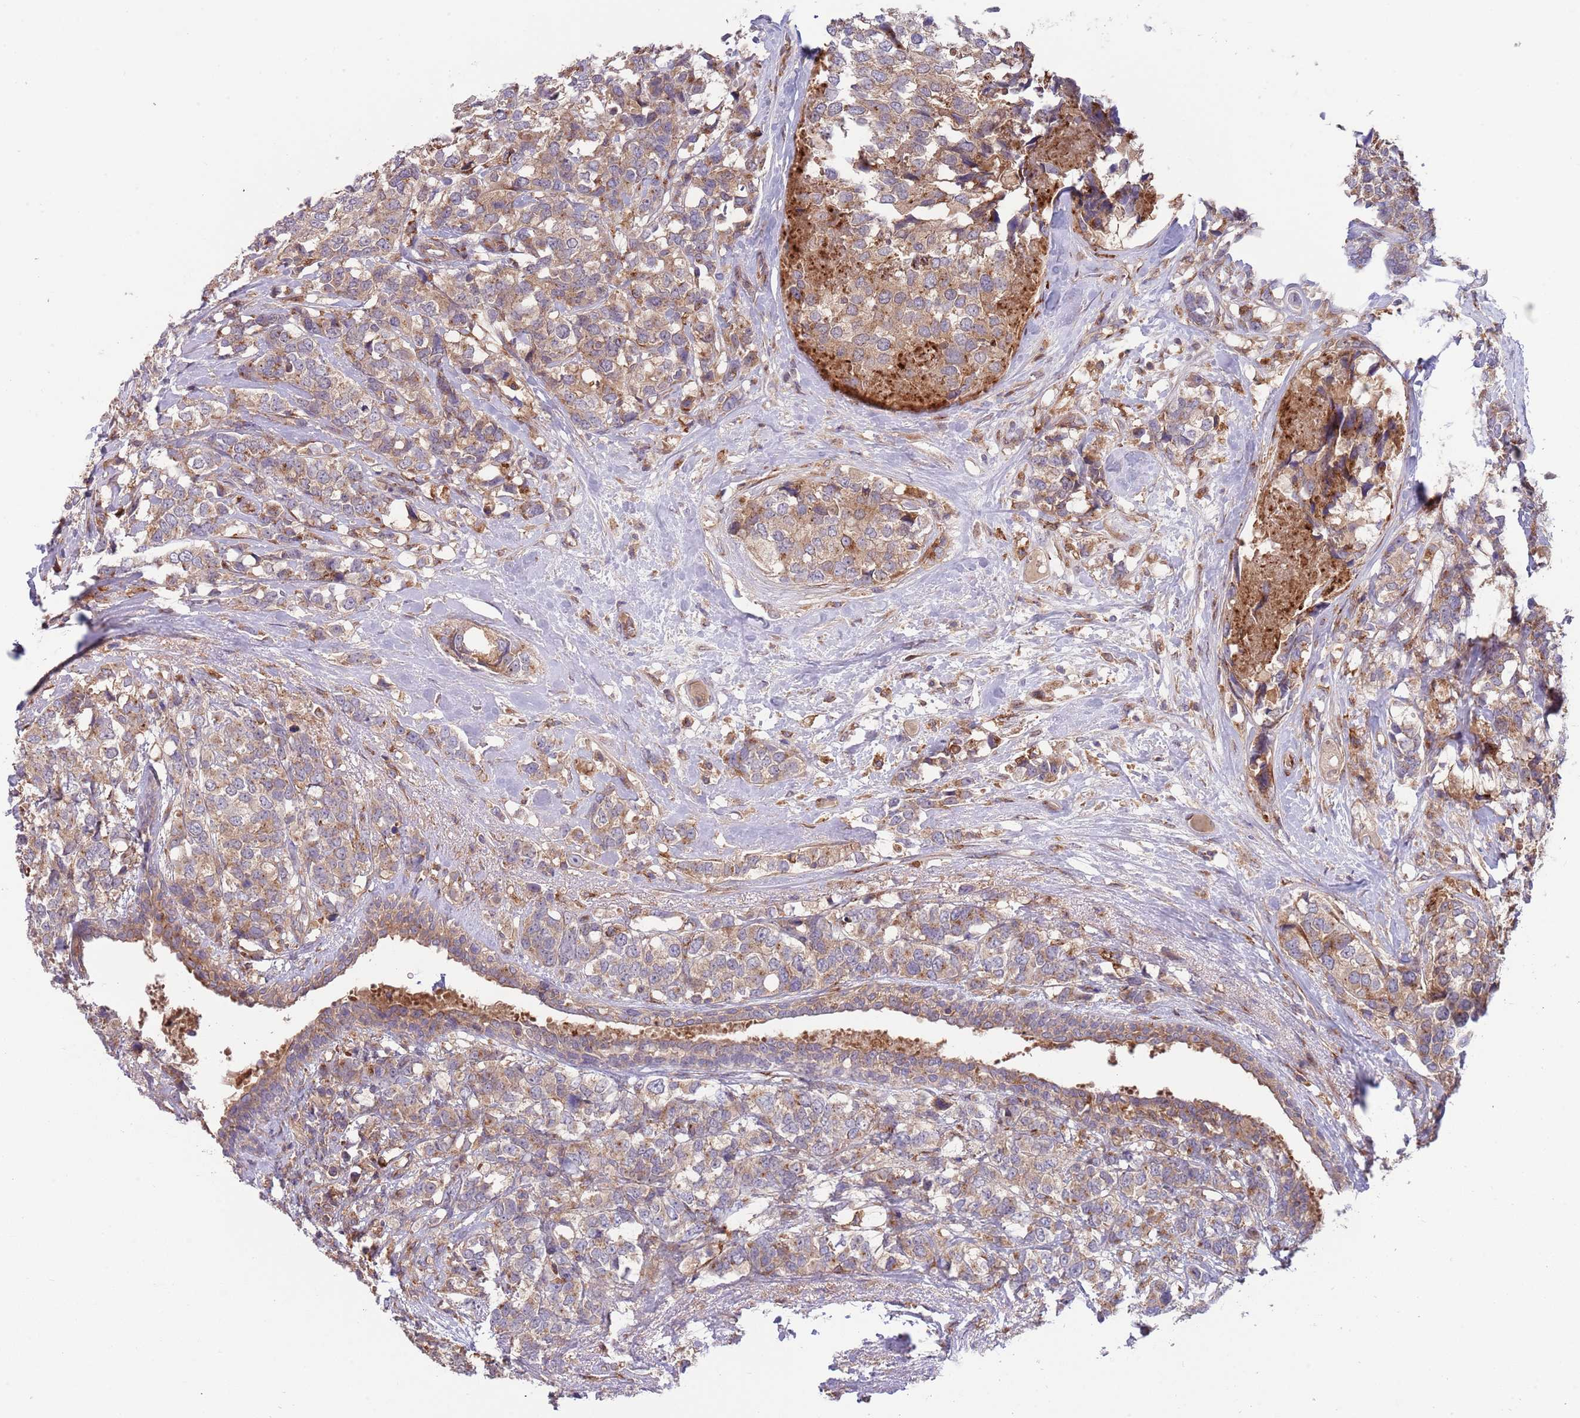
{"staining": {"intensity": "moderate", "quantity": ">75%", "location": "cytoplasmic/membranous"}, "tissue": "breast cancer", "cell_type": "Tumor cells", "image_type": "cancer", "snomed": [{"axis": "morphology", "description": "Lobular carcinoma"}, {"axis": "topography", "description": "Breast"}], "caption": "IHC histopathology image of human breast lobular carcinoma stained for a protein (brown), which displays medium levels of moderate cytoplasmic/membranous positivity in about >75% of tumor cells.", "gene": "BTBD7", "patient": {"sex": "female", "age": 59}}